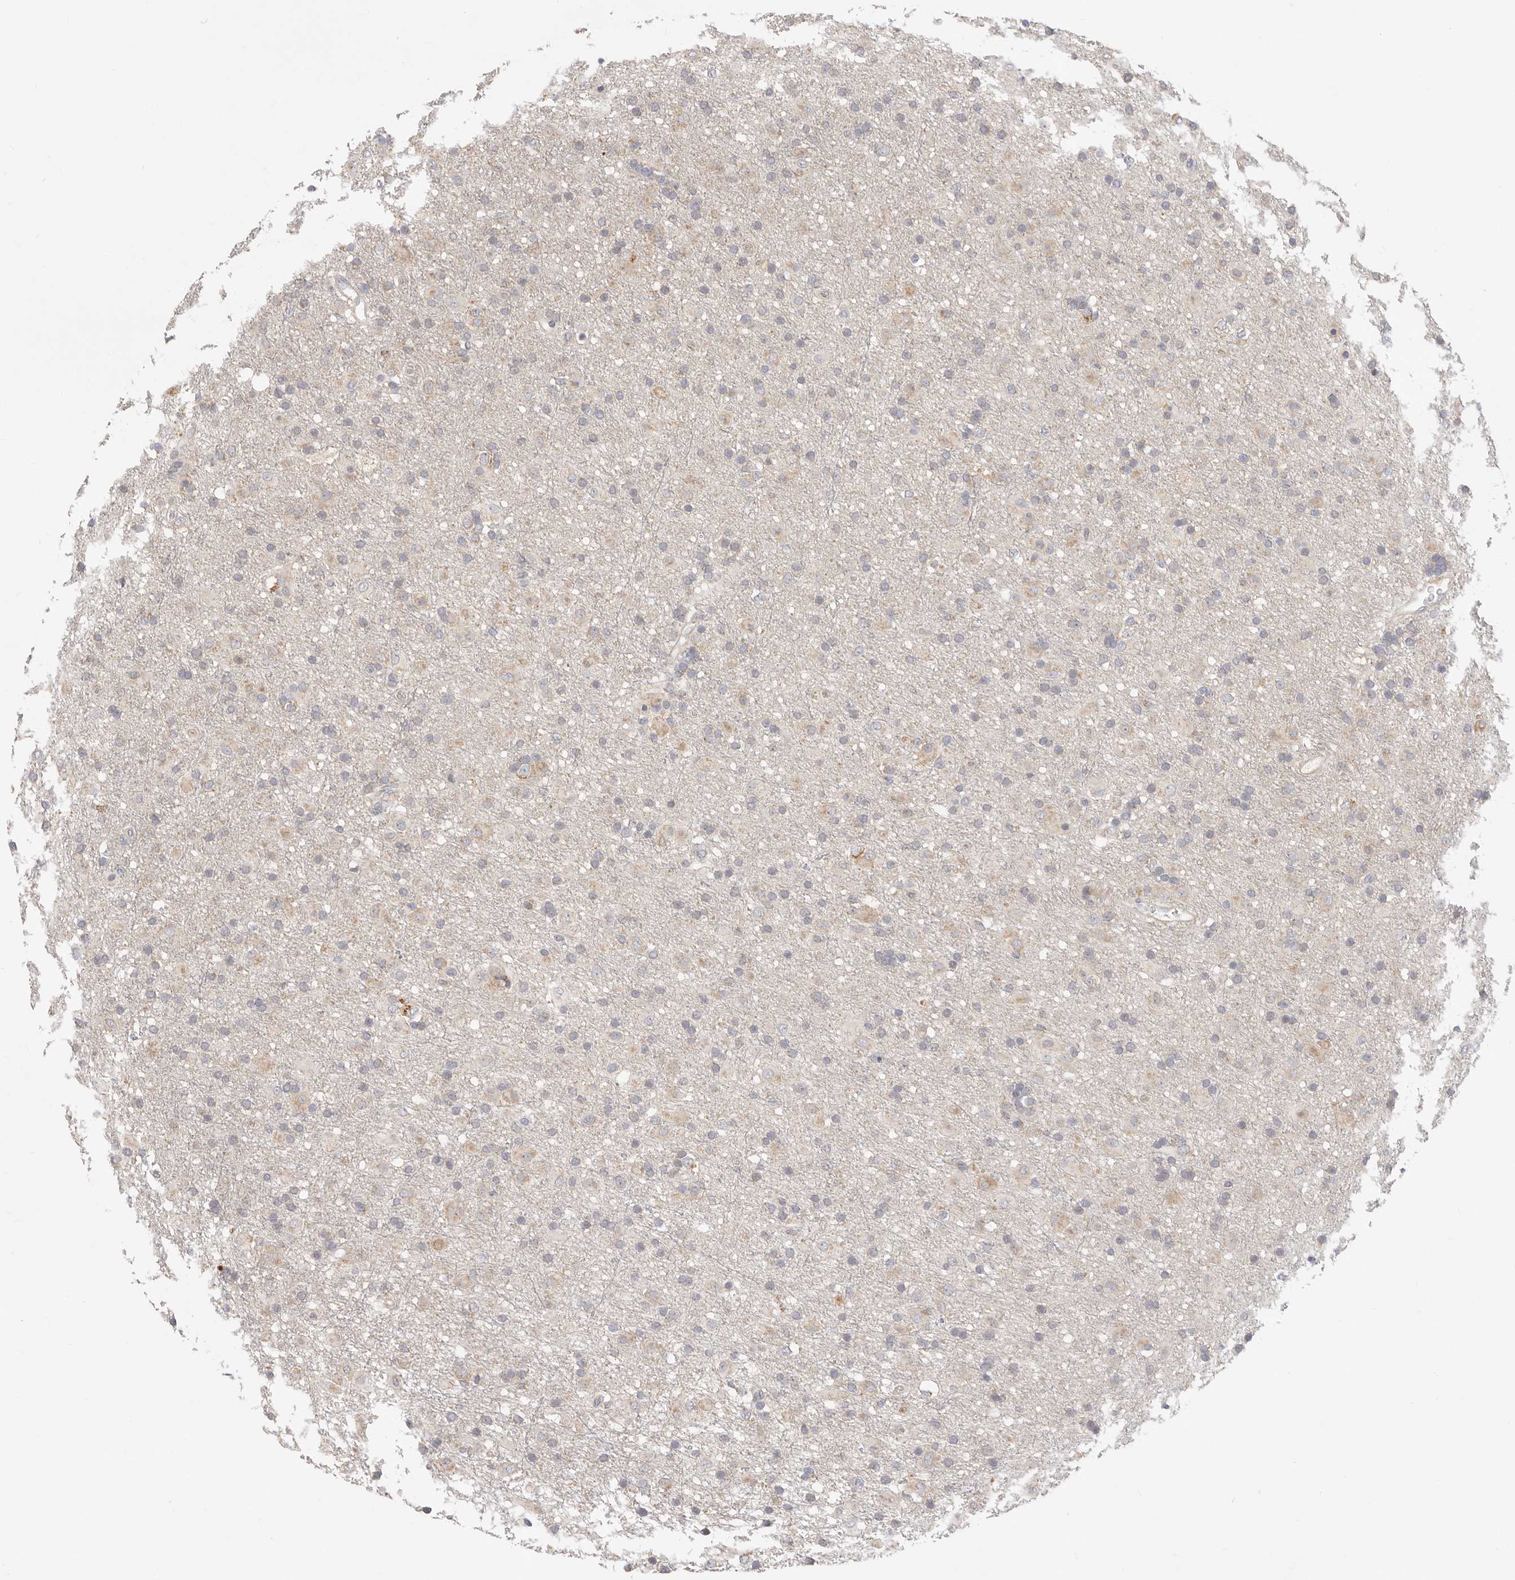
{"staining": {"intensity": "negative", "quantity": "none", "location": "none"}, "tissue": "glioma", "cell_type": "Tumor cells", "image_type": "cancer", "snomed": [{"axis": "morphology", "description": "Glioma, malignant, Low grade"}, {"axis": "topography", "description": "Brain"}], "caption": "Immunohistochemical staining of human glioma exhibits no significant positivity in tumor cells.", "gene": "USH1C", "patient": {"sex": "male", "age": 65}}